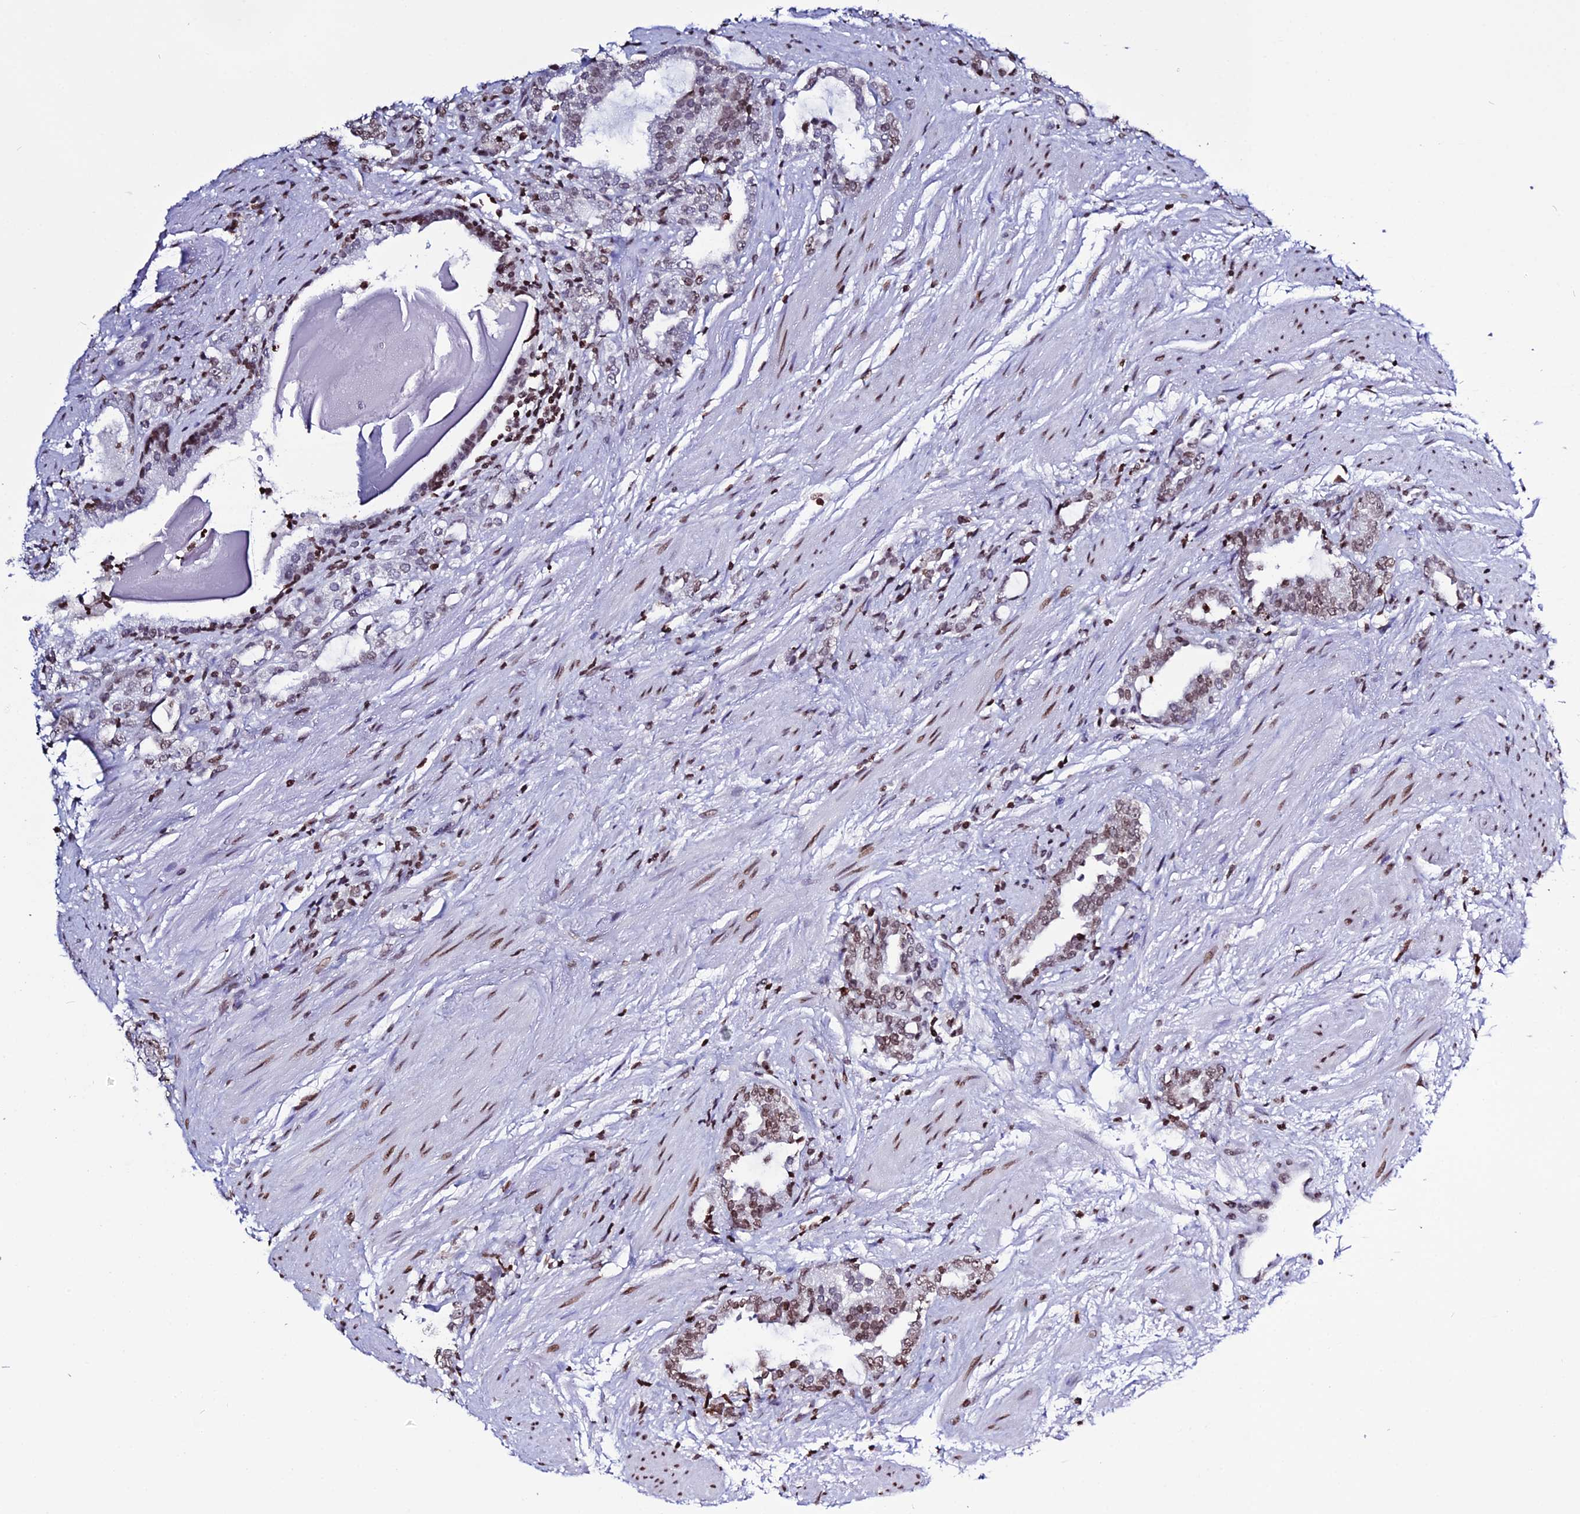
{"staining": {"intensity": "moderate", "quantity": "25%-75%", "location": "nuclear"}, "tissue": "prostate cancer", "cell_type": "Tumor cells", "image_type": "cancer", "snomed": [{"axis": "morphology", "description": "Adenocarcinoma, High grade"}, {"axis": "topography", "description": "Prostate"}], "caption": "Protein staining of prostate cancer tissue displays moderate nuclear expression in approximately 25%-75% of tumor cells.", "gene": "MACROH2A2", "patient": {"sex": "male", "age": 64}}